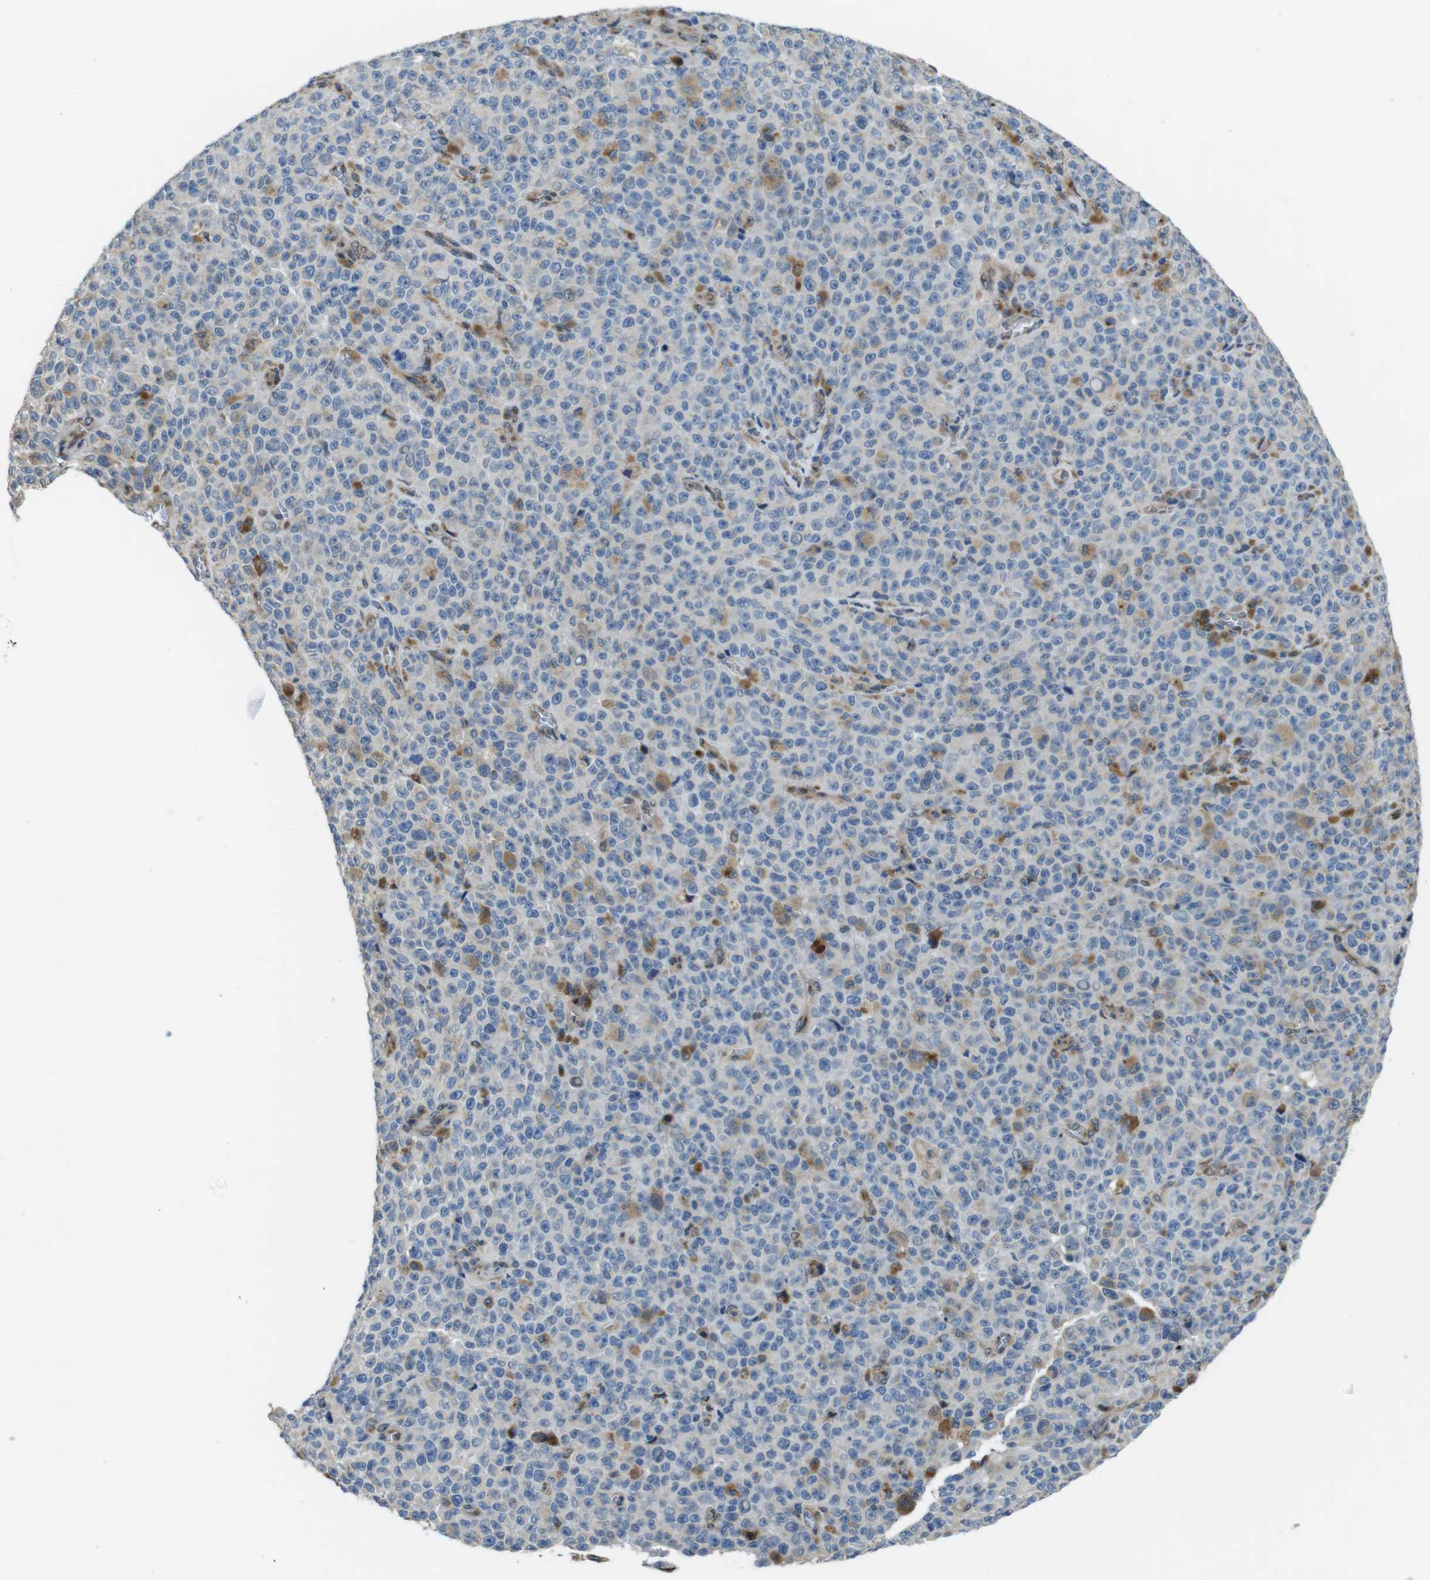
{"staining": {"intensity": "negative", "quantity": "none", "location": "none"}, "tissue": "melanoma", "cell_type": "Tumor cells", "image_type": "cancer", "snomed": [{"axis": "morphology", "description": "Malignant melanoma, NOS"}, {"axis": "topography", "description": "Skin"}], "caption": "Histopathology image shows no significant protein expression in tumor cells of malignant melanoma.", "gene": "RAB6A", "patient": {"sex": "female", "age": 82}}